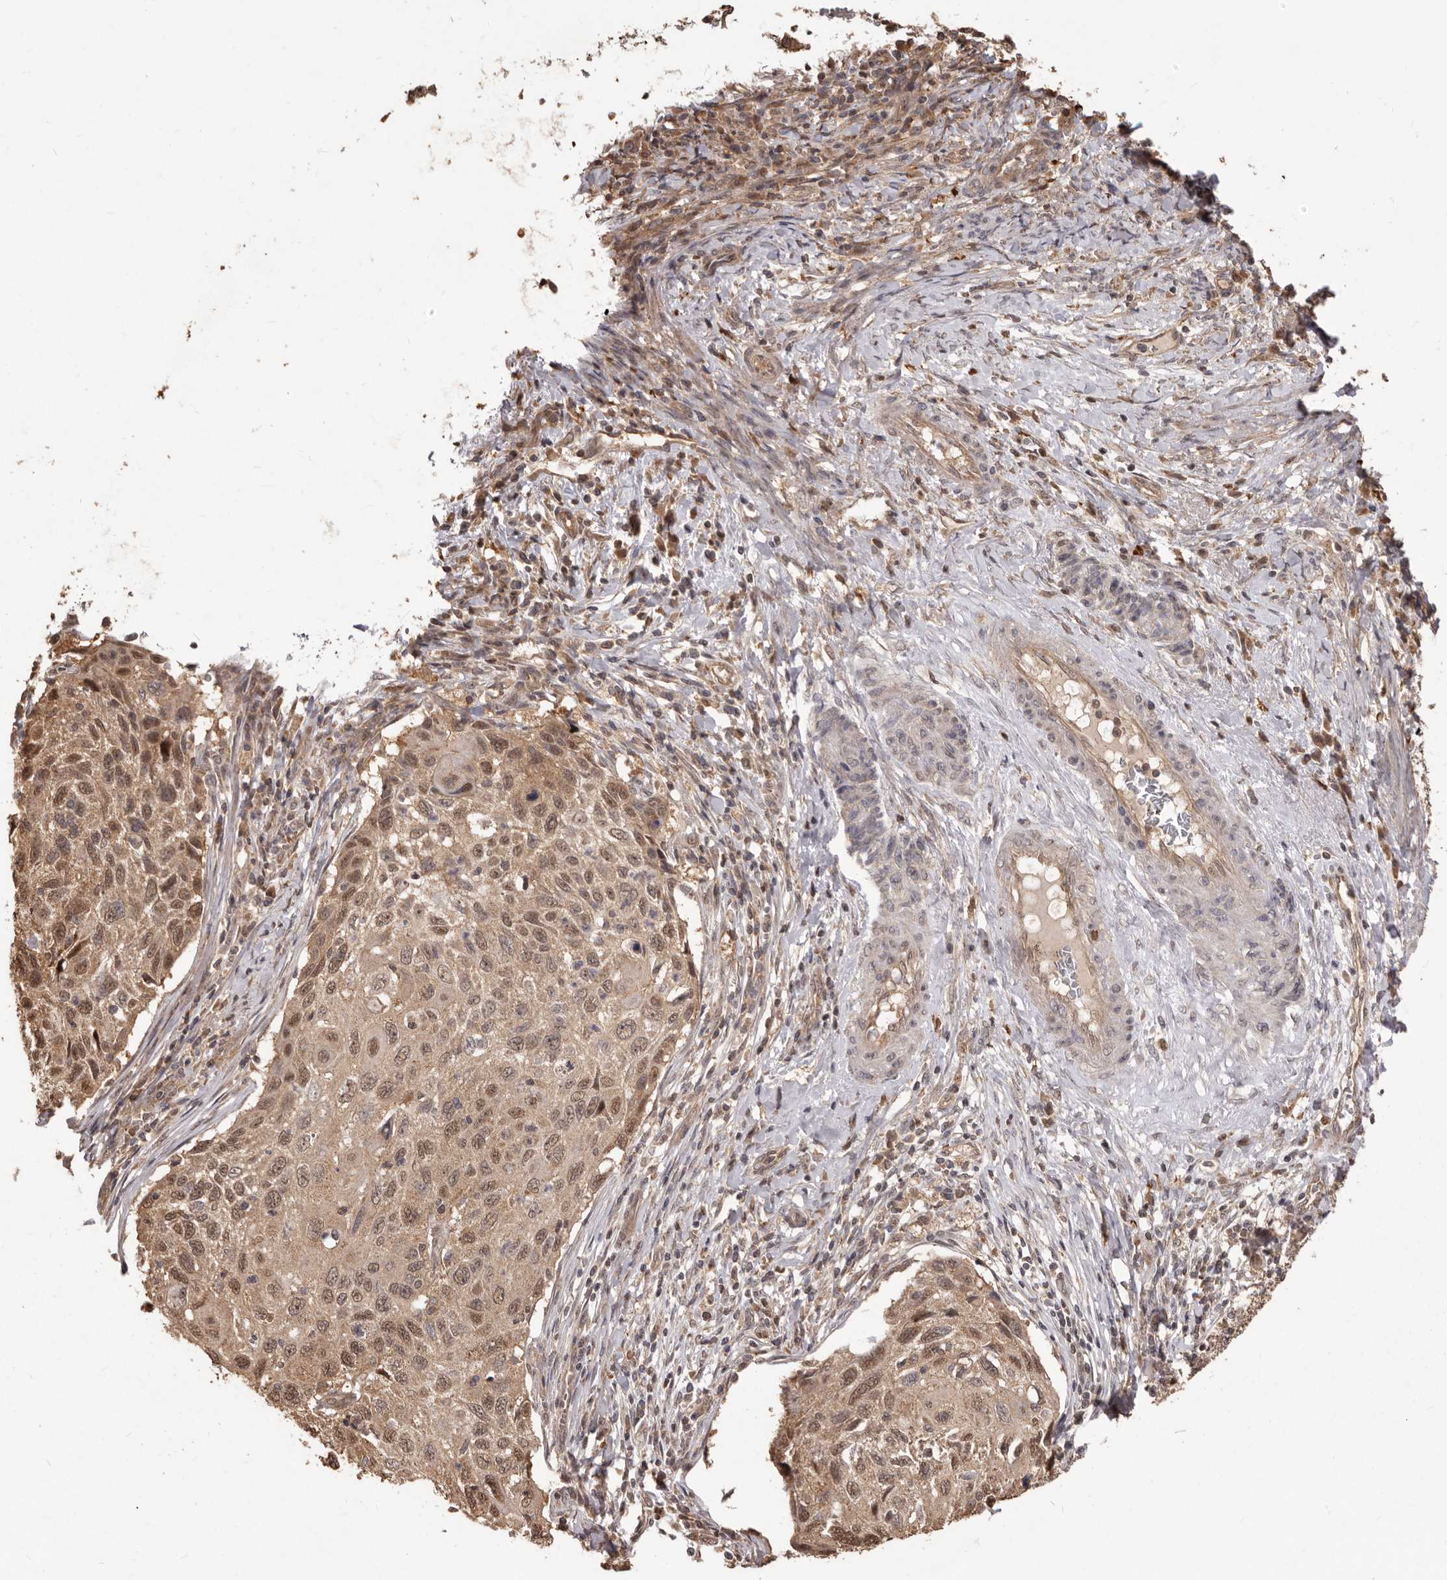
{"staining": {"intensity": "moderate", "quantity": ">75%", "location": "cytoplasmic/membranous,nuclear"}, "tissue": "cervical cancer", "cell_type": "Tumor cells", "image_type": "cancer", "snomed": [{"axis": "morphology", "description": "Squamous cell carcinoma, NOS"}, {"axis": "topography", "description": "Cervix"}], "caption": "High-magnification brightfield microscopy of squamous cell carcinoma (cervical) stained with DAB (brown) and counterstained with hematoxylin (blue). tumor cells exhibit moderate cytoplasmic/membranous and nuclear expression is present in about>75% of cells.", "gene": "MTO1", "patient": {"sex": "female", "age": 70}}